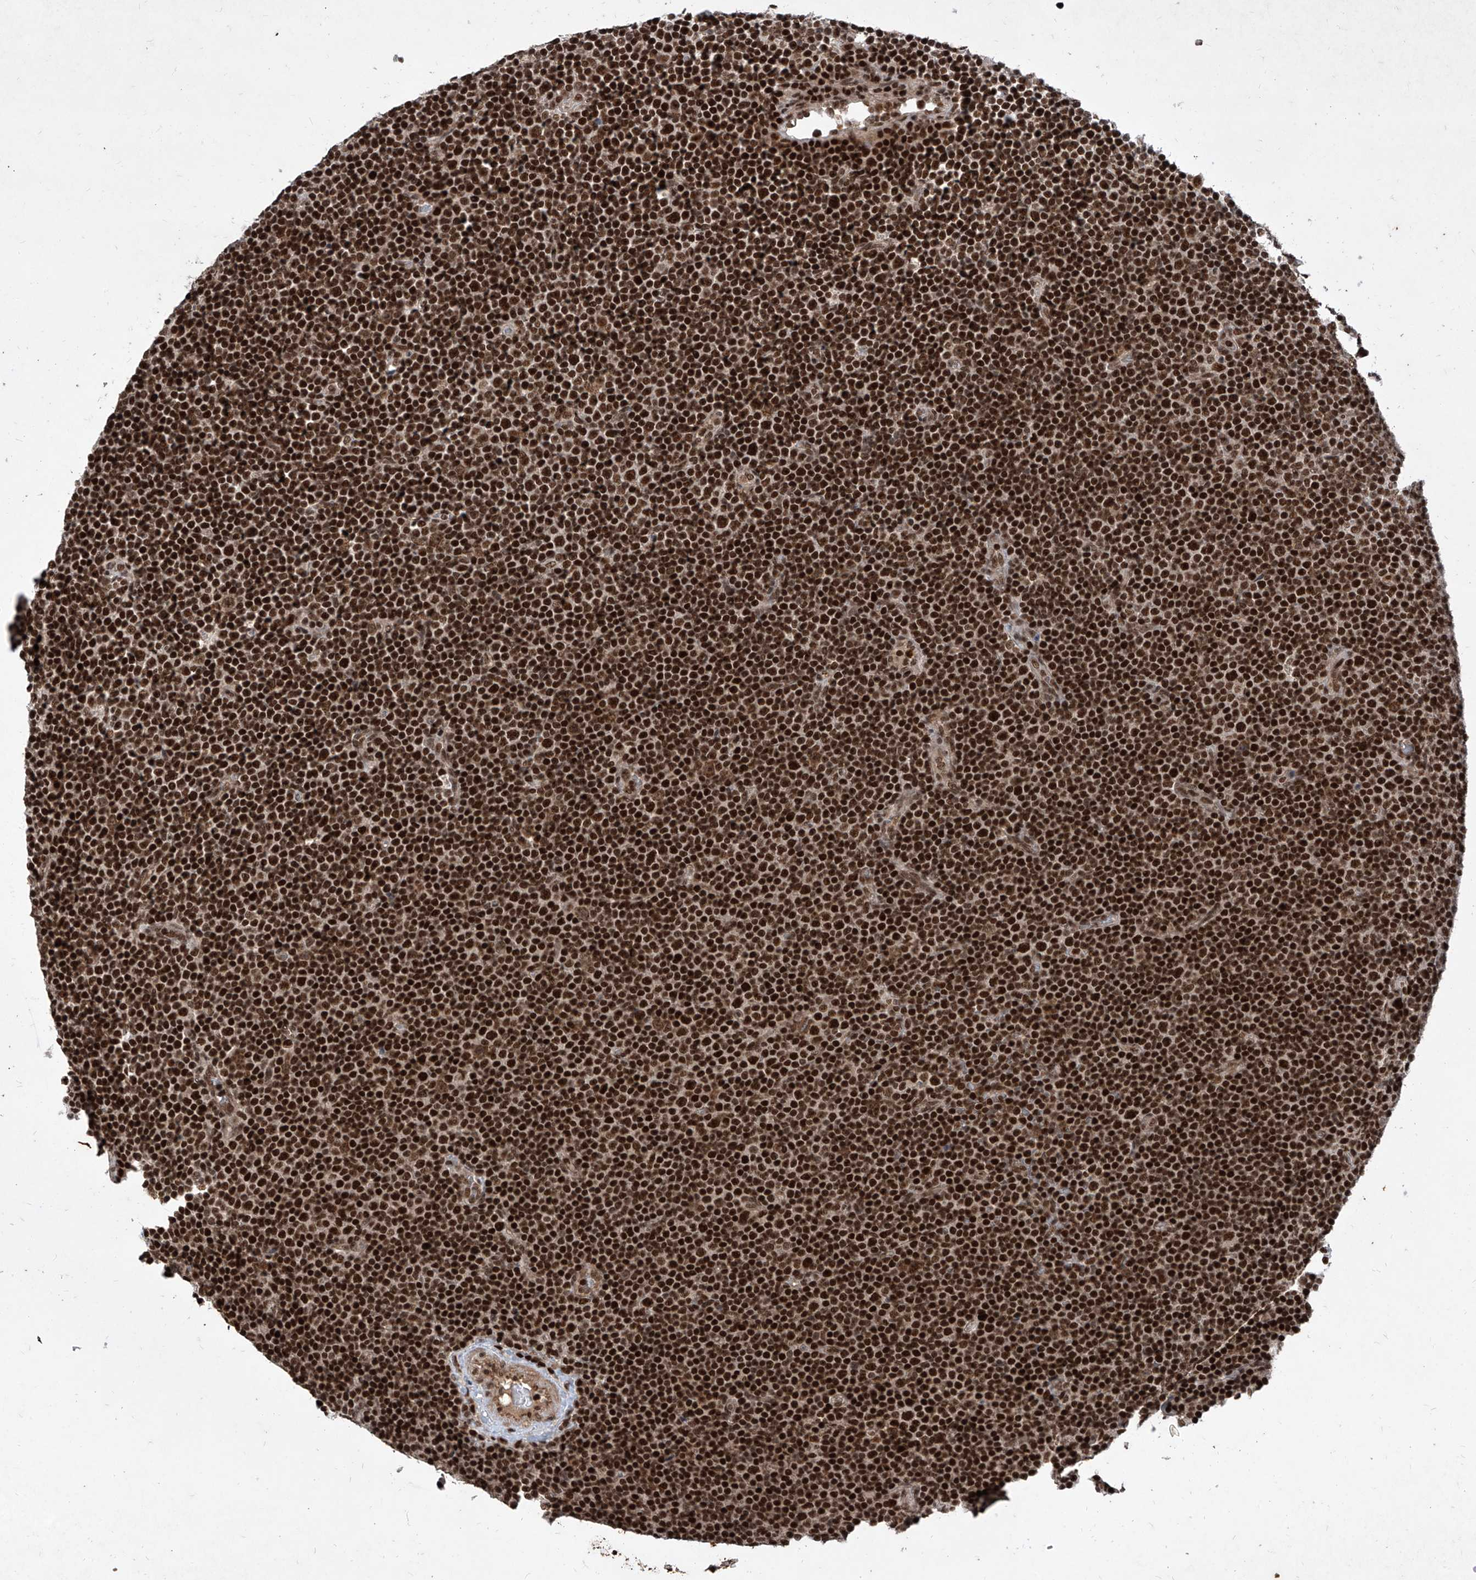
{"staining": {"intensity": "strong", "quantity": ">75%", "location": "nuclear"}, "tissue": "lymphoma", "cell_type": "Tumor cells", "image_type": "cancer", "snomed": [{"axis": "morphology", "description": "Malignant lymphoma, non-Hodgkin's type, Low grade"}, {"axis": "topography", "description": "Lymph node"}], "caption": "Protein expression analysis of human lymphoma reveals strong nuclear expression in about >75% of tumor cells.", "gene": "IRF2", "patient": {"sex": "female", "age": 67}}